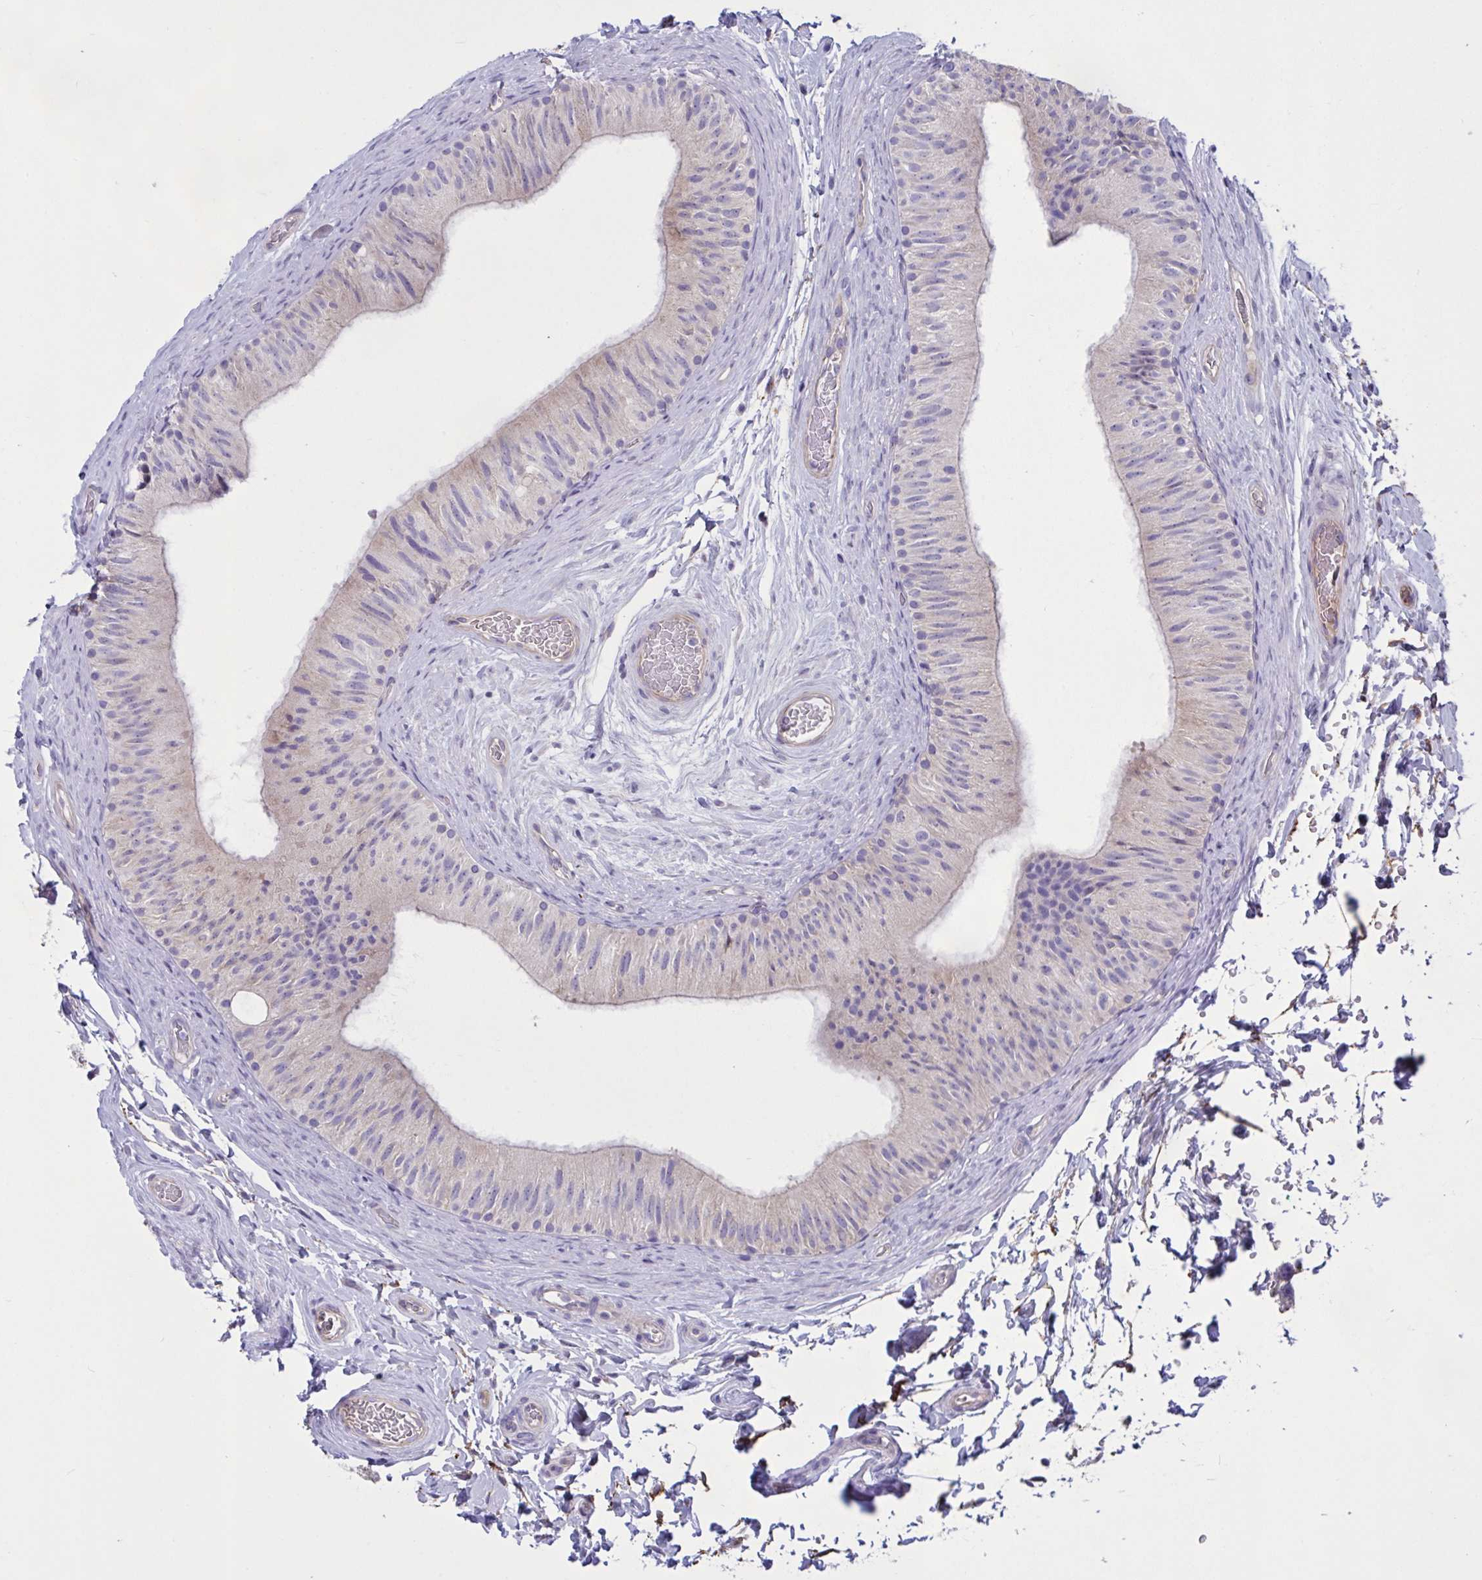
{"staining": {"intensity": "negative", "quantity": "none", "location": "none"}, "tissue": "epididymis", "cell_type": "Glandular cells", "image_type": "normal", "snomed": [{"axis": "morphology", "description": "Normal tissue, NOS"}, {"axis": "topography", "description": "Epididymis, spermatic cord, NOS"}, {"axis": "topography", "description": "Epididymis"}], "caption": "Immunohistochemical staining of unremarkable human epididymis displays no significant expression in glandular cells.", "gene": "SLC66A1", "patient": {"sex": "male", "age": 31}}